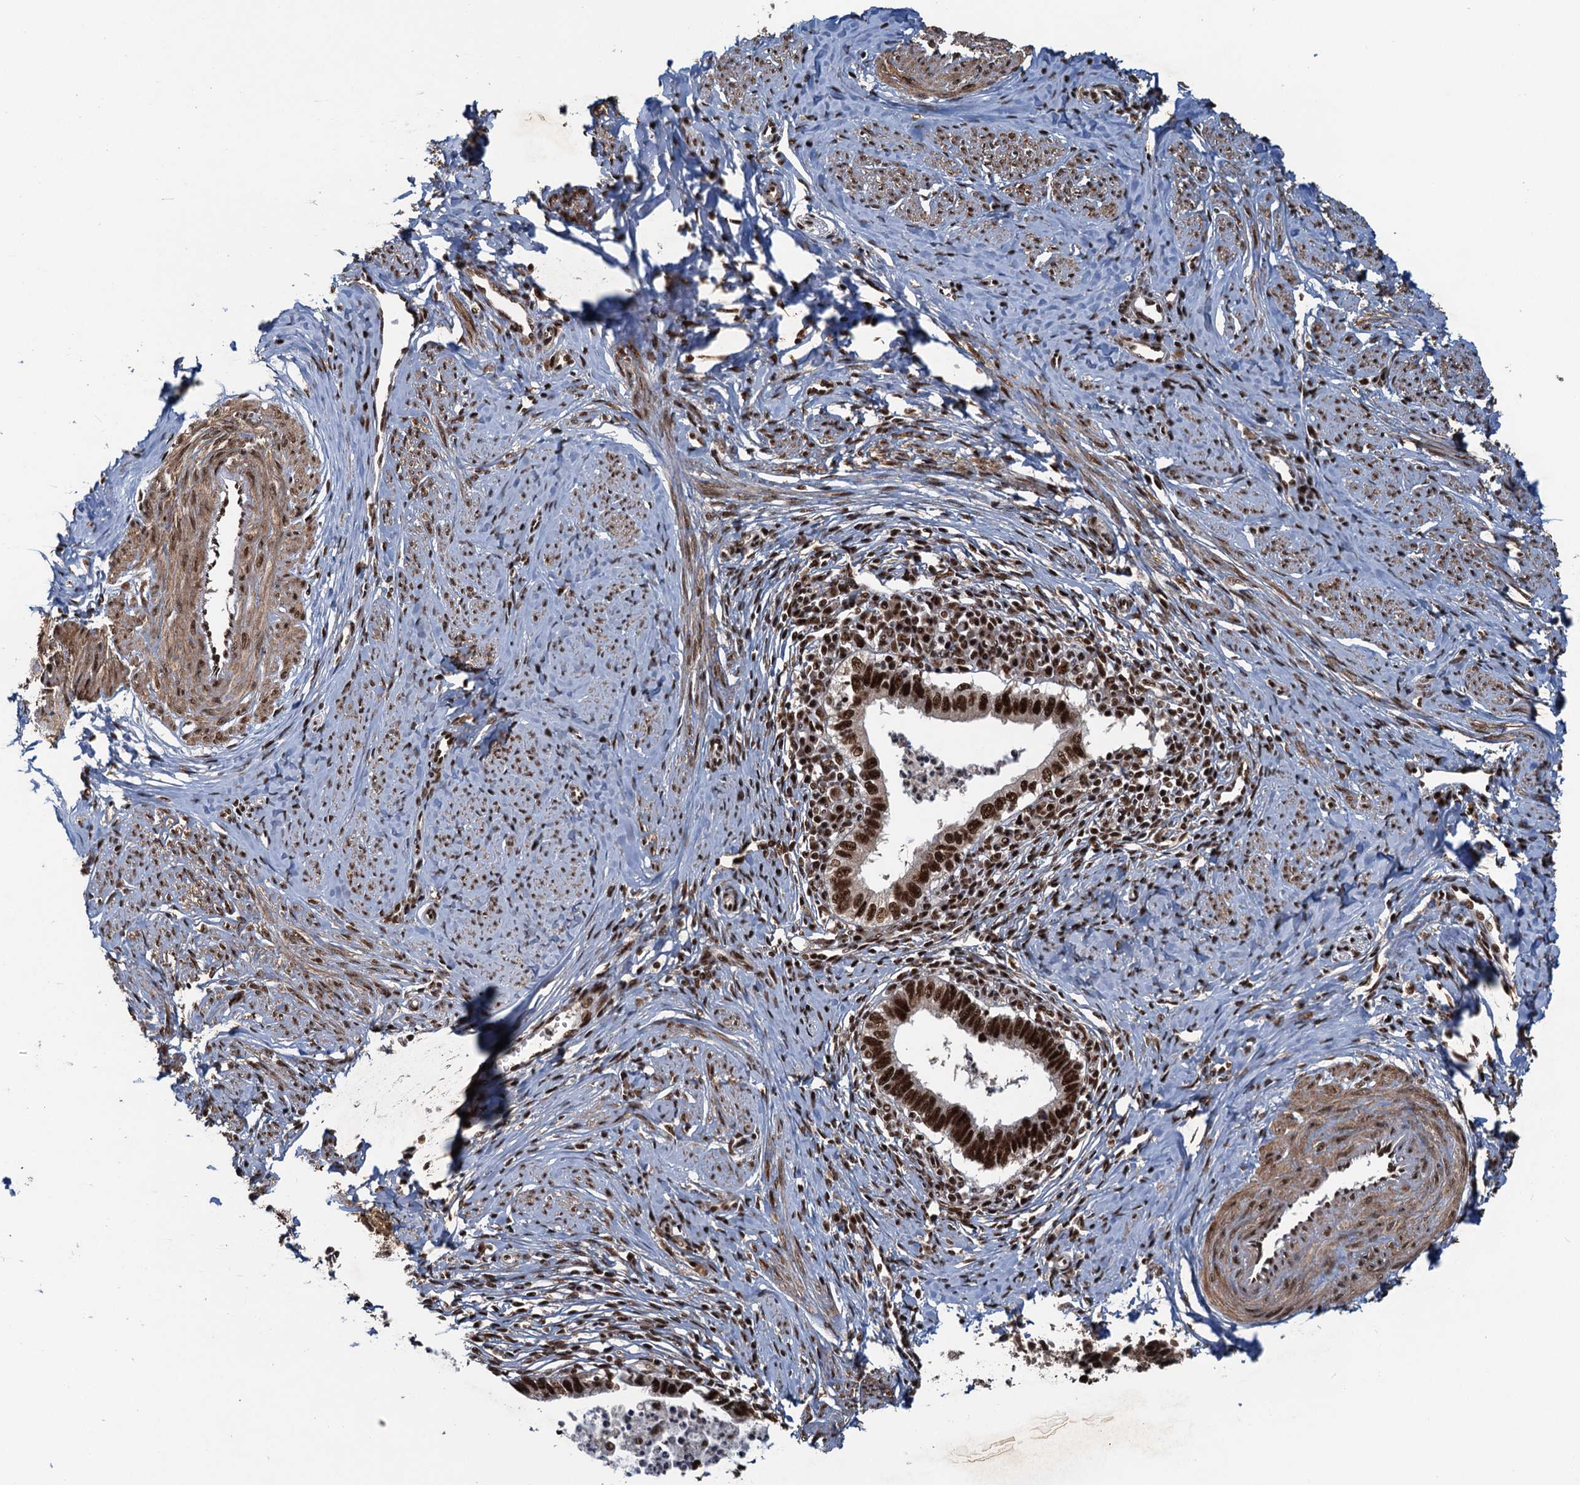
{"staining": {"intensity": "strong", "quantity": ">75%", "location": "nuclear"}, "tissue": "cervical cancer", "cell_type": "Tumor cells", "image_type": "cancer", "snomed": [{"axis": "morphology", "description": "Adenocarcinoma, NOS"}, {"axis": "topography", "description": "Cervix"}], "caption": "Protein staining by immunohistochemistry demonstrates strong nuclear positivity in about >75% of tumor cells in cervical adenocarcinoma.", "gene": "ZC3H18", "patient": {"sex": "female", "age": 36}}